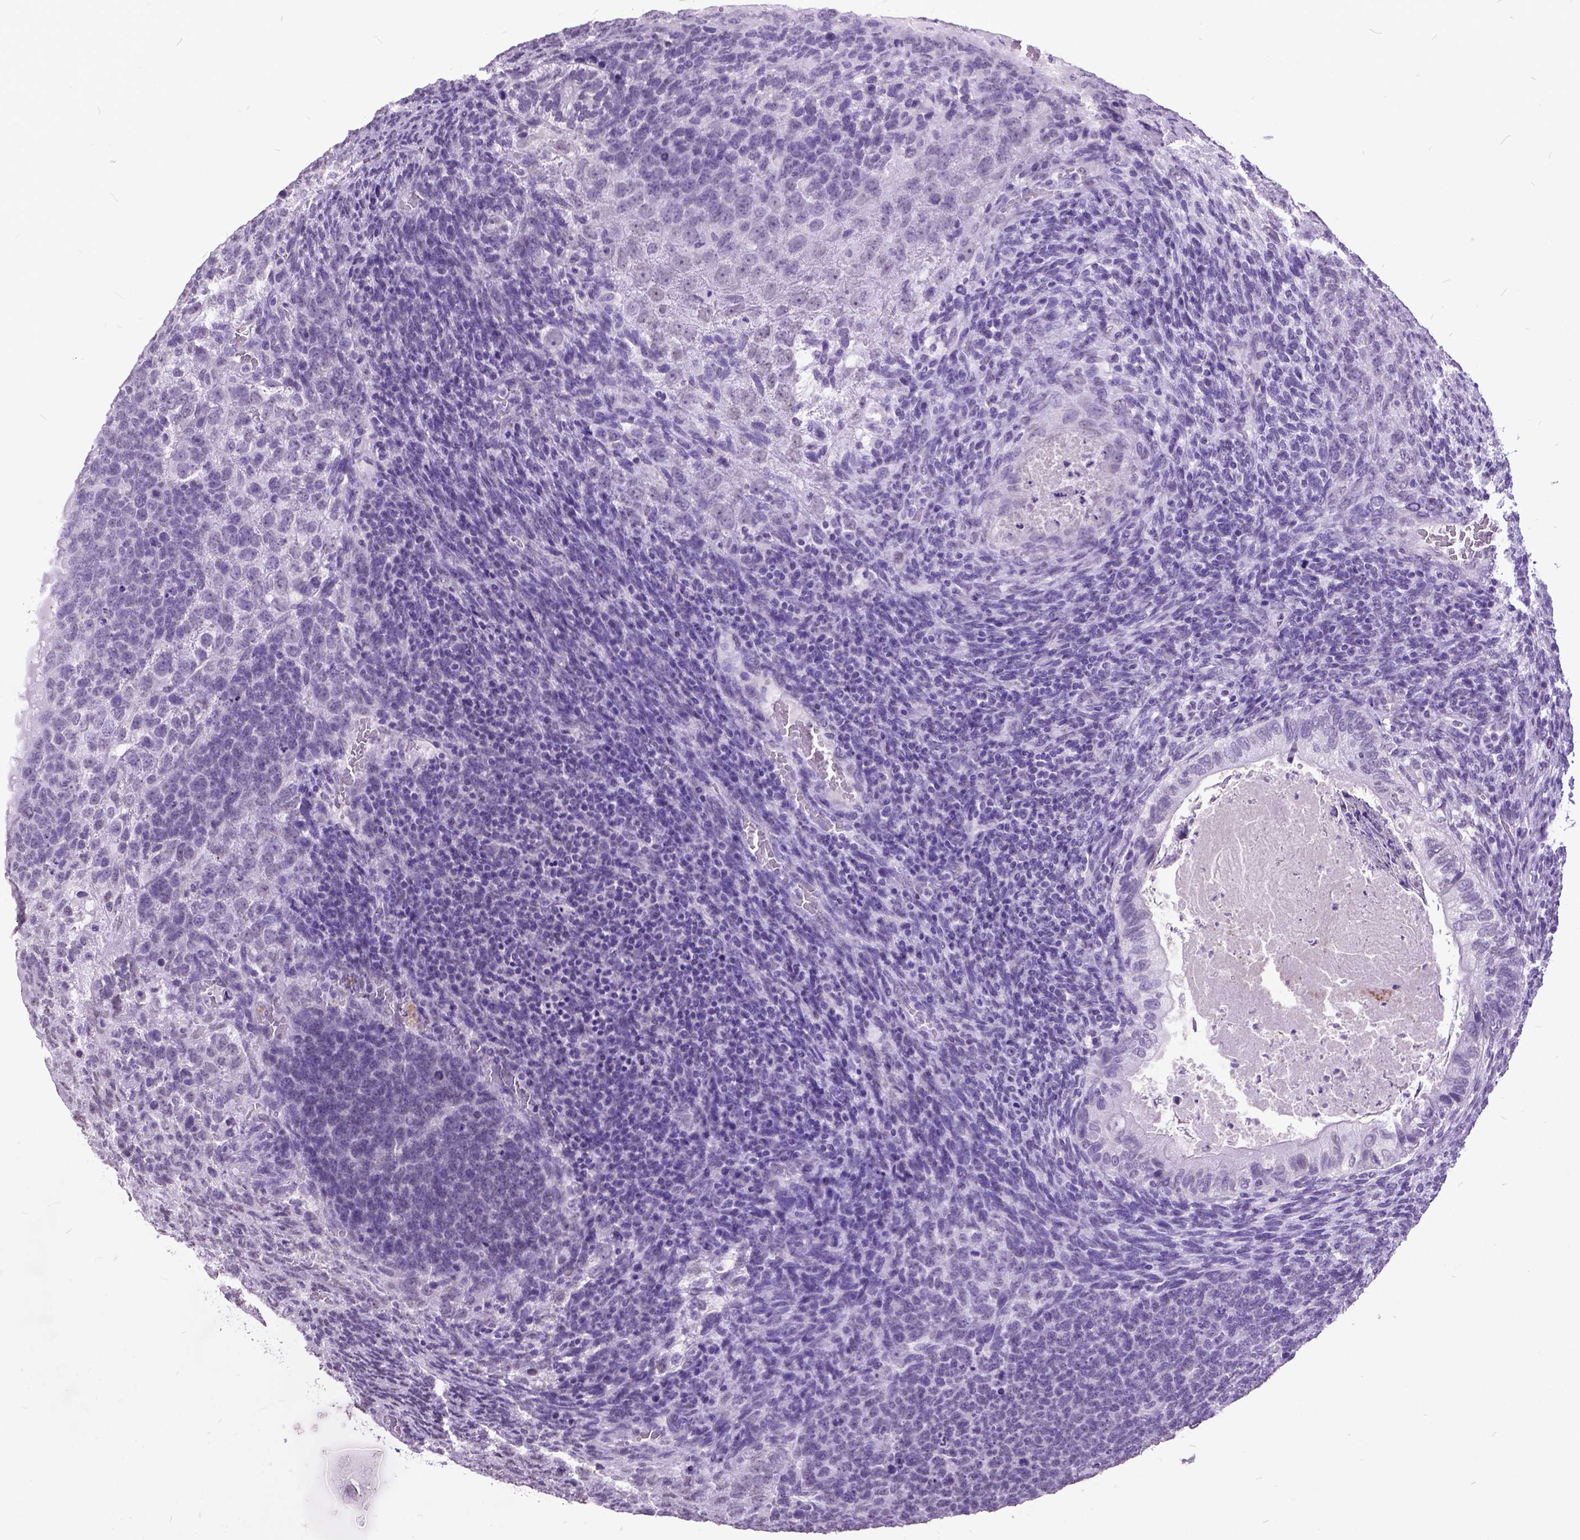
{"staining": {"intensity": "negative", "quantity": "none", "location": "none"}, "tissue": "testis cancer", "cell_type": "Tumor cells", "image_type": "cancer", "snomed": [{"axis": "morphology", "description": "Normal tissue, NOS"}, {"axis": "morphology", "description": "Carcinoma, Embryonal, NOS"}, {"axis": "topography", "description": "Testis"}, {"axis": "topography", "description": "Epididymis"}], "caption": "This is a image of immunohistochemistry staining of testis cancer, which shows no staining in tumor cells.", "gene": "MARCHF10", "patient": {"sex": "male", "age": 23}}